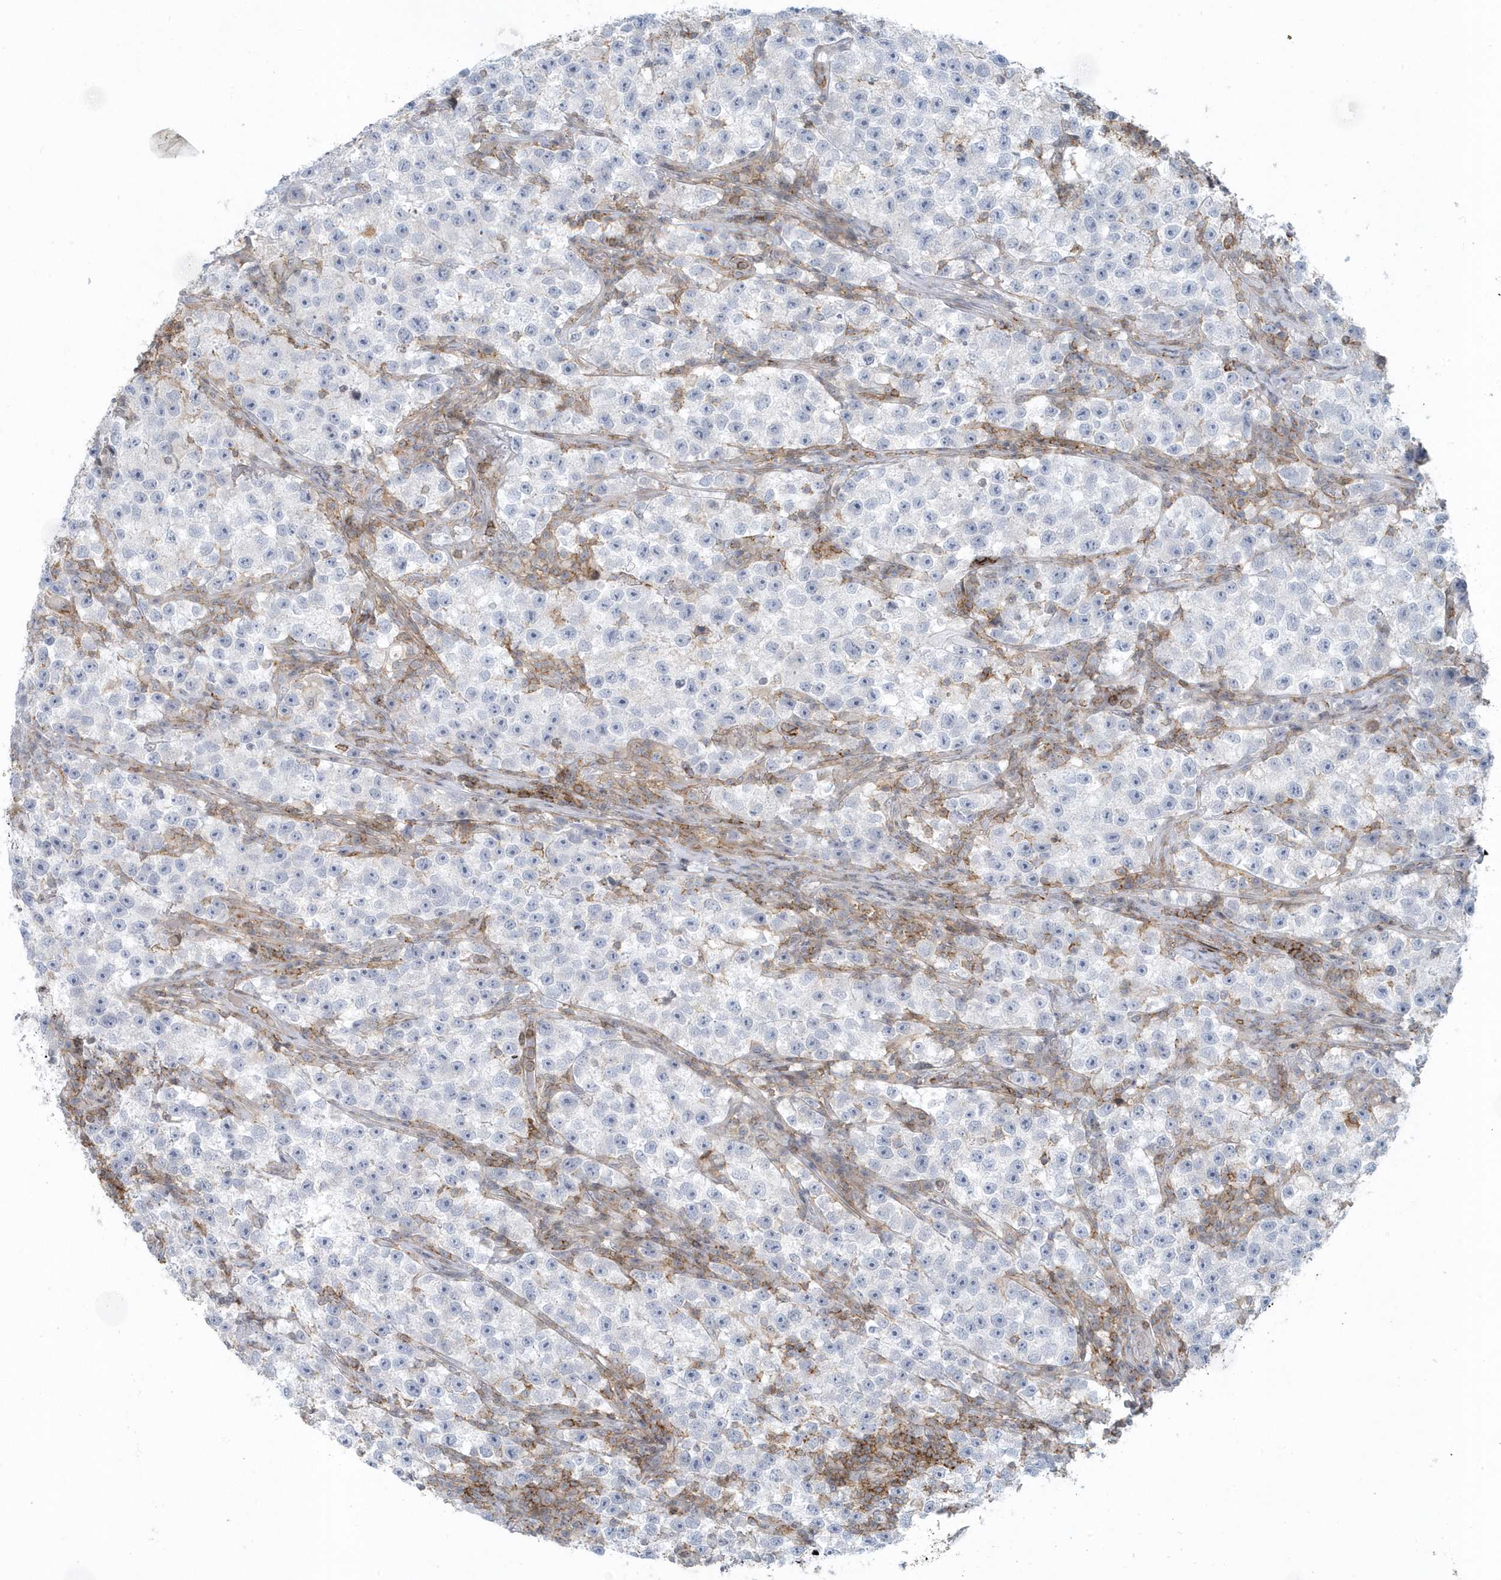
{"staining": {"intensity": "negative", "quantity": "none", "location": "none"}, "tissue": "testis cancer", "cell_type": "Tumor cells", "image_type": "cancer", "snomed": [{"axis": "morphology", "description": "Seminoma, NOS"}, {"axis": "topography", "description": "Testis"}], "caption": "Testis cancer was stained to show a protein in brown. There is no significant staining in tumor cells.", "gene": "CACNB2", "patient": {"sex": "male", "age": 22}}